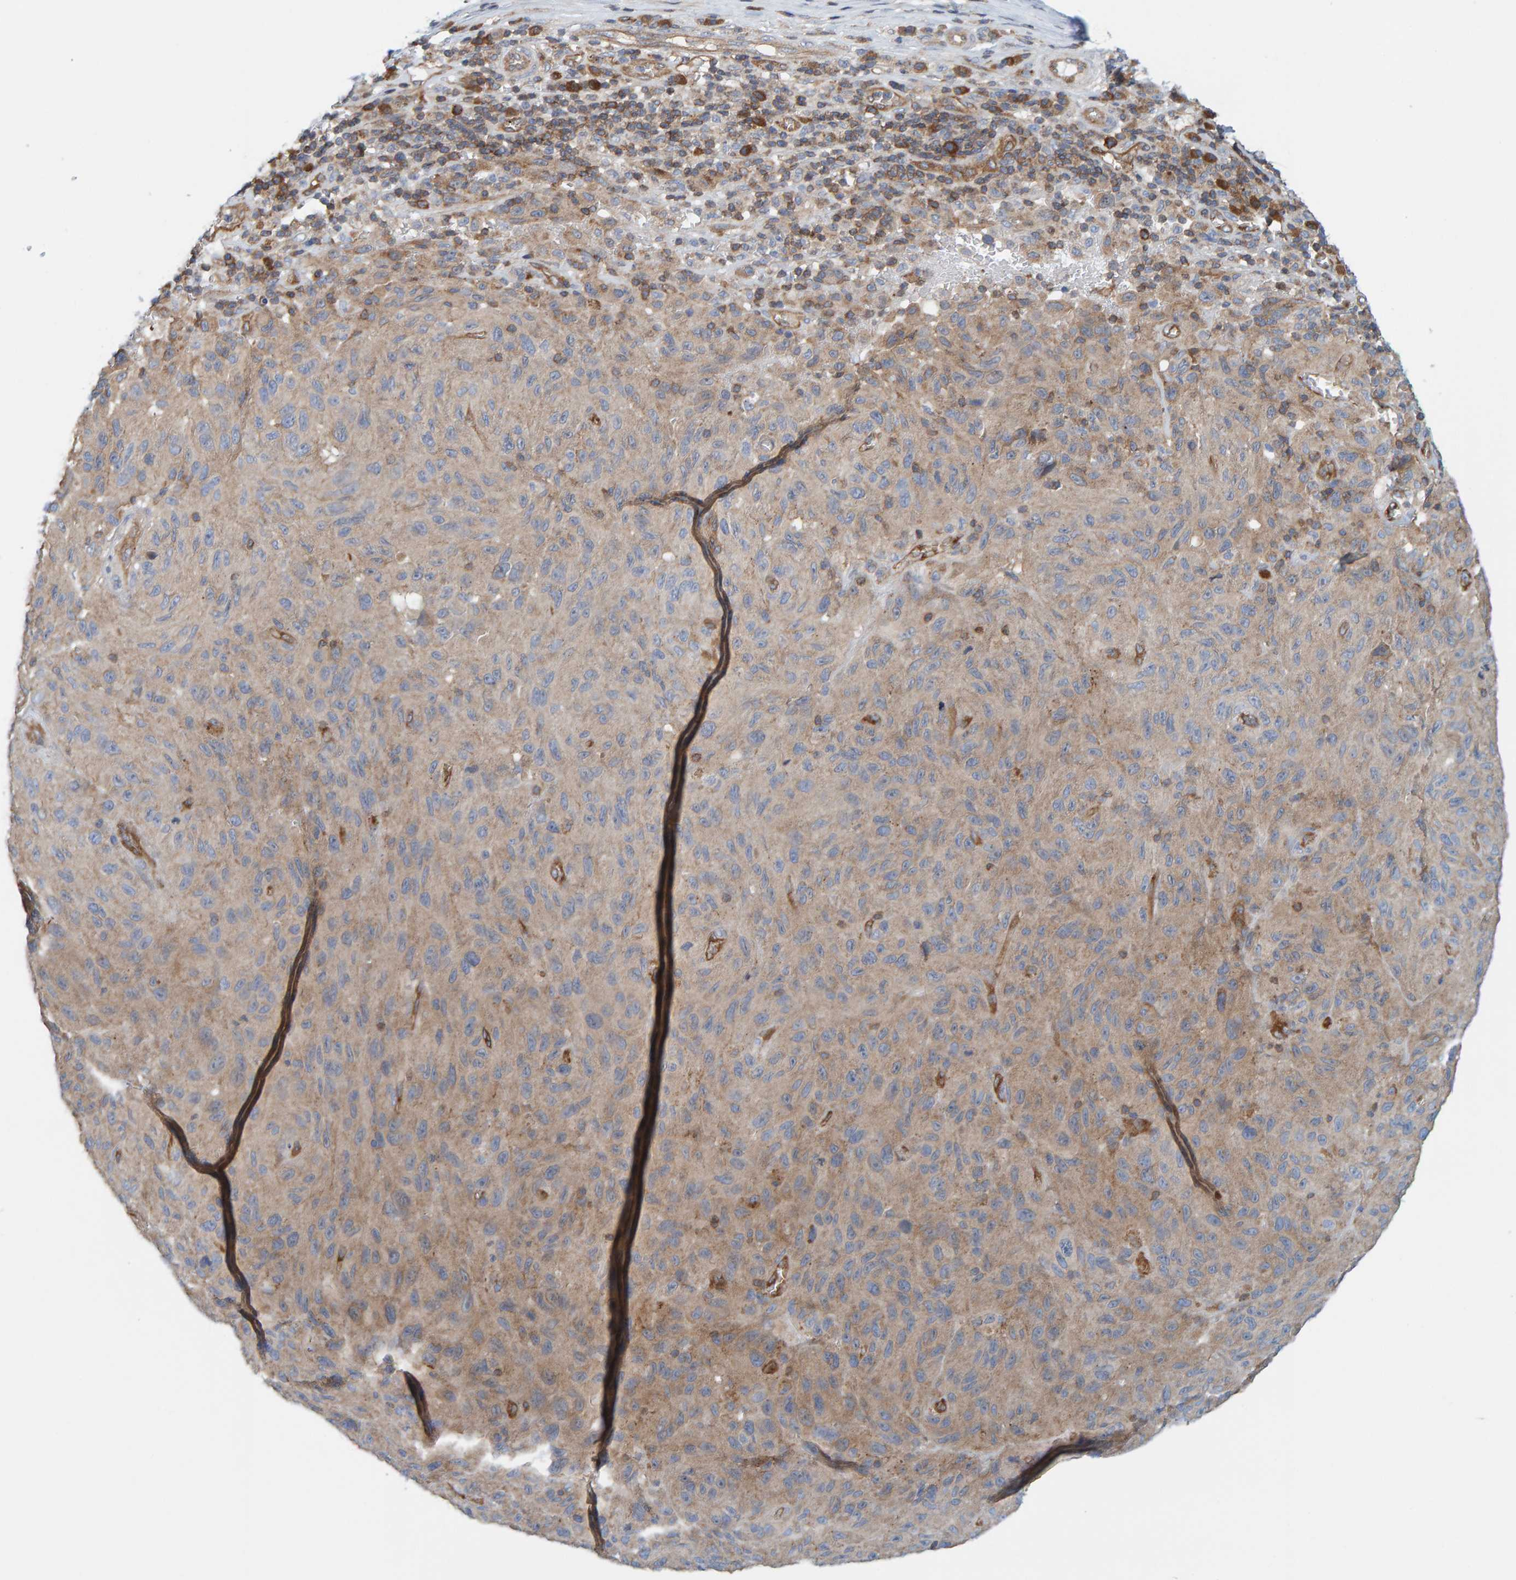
{"staining": {"intensity": "weak", "quantity": ">75%", "location": "cytoplasmic/membranous"}, "tissue": "melanoma", "cell_type": "Tumor cells", "image_type": "cancer", "snomed": [{"axis": "morphology", "description": "Malignant melanoma, NOS"}, {"axis": "topography", "description": "Skin"}], "caption": "Protein analysis of malignant melanoma tissue shows weak cytoplasmic/membranous positivity in about >75% of tumor cells. (Brightfield microscopy of DAB IHC at high magnification).", "gene": "PRKD2", "patient": {"sex": "male", "age": 66}}